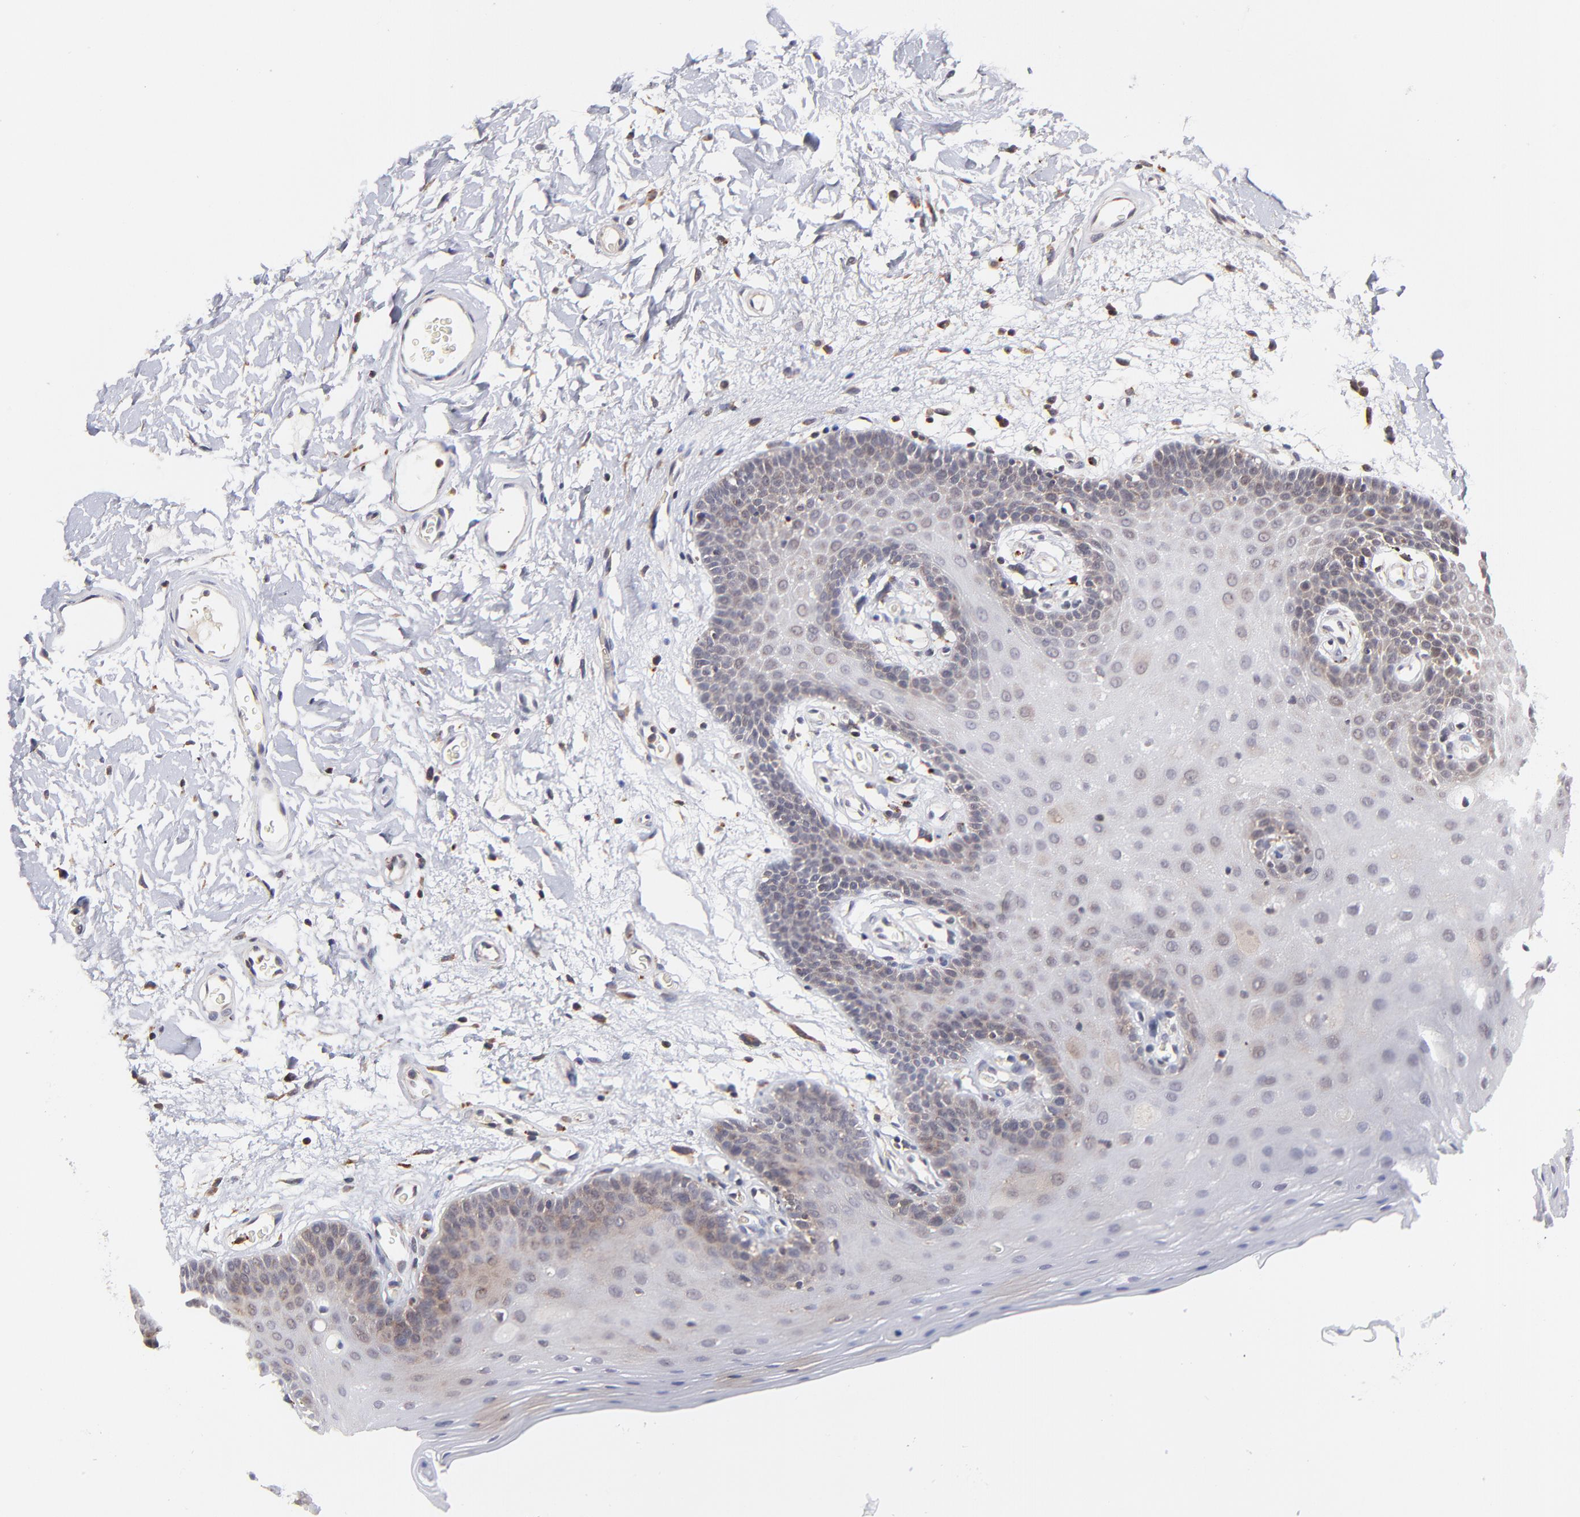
{"staining": {"intensity": "weak", "quantity": "<25%", "location": "cytoplasmic/membranous"}, "tissue": "oral mucosa", "cell_type": "Squamous epithelial cells", "image_type": "normal", "snomed": [{"axis": "morphology", "description": "Normal tissue, NOS"}, {"axis": "morphology", "description": "Squamous cell carcinoma, NOS"}, {"axis": "topography", "description": "Skeletal muscle"}, {"axis": "topography", "description": "Oral tissue"}, {"axis": "topography", "description": "Head-Neck"}], "caption": "This photomicrograph is of unremarkable oral mucosa stained with IHC to label a protein in brown with the nuclei are counter-stained blue. There is no expression in squamous epithelial cells.", "gene": "MAP2K7", "patient": {"sex": "male", "age": 71}}